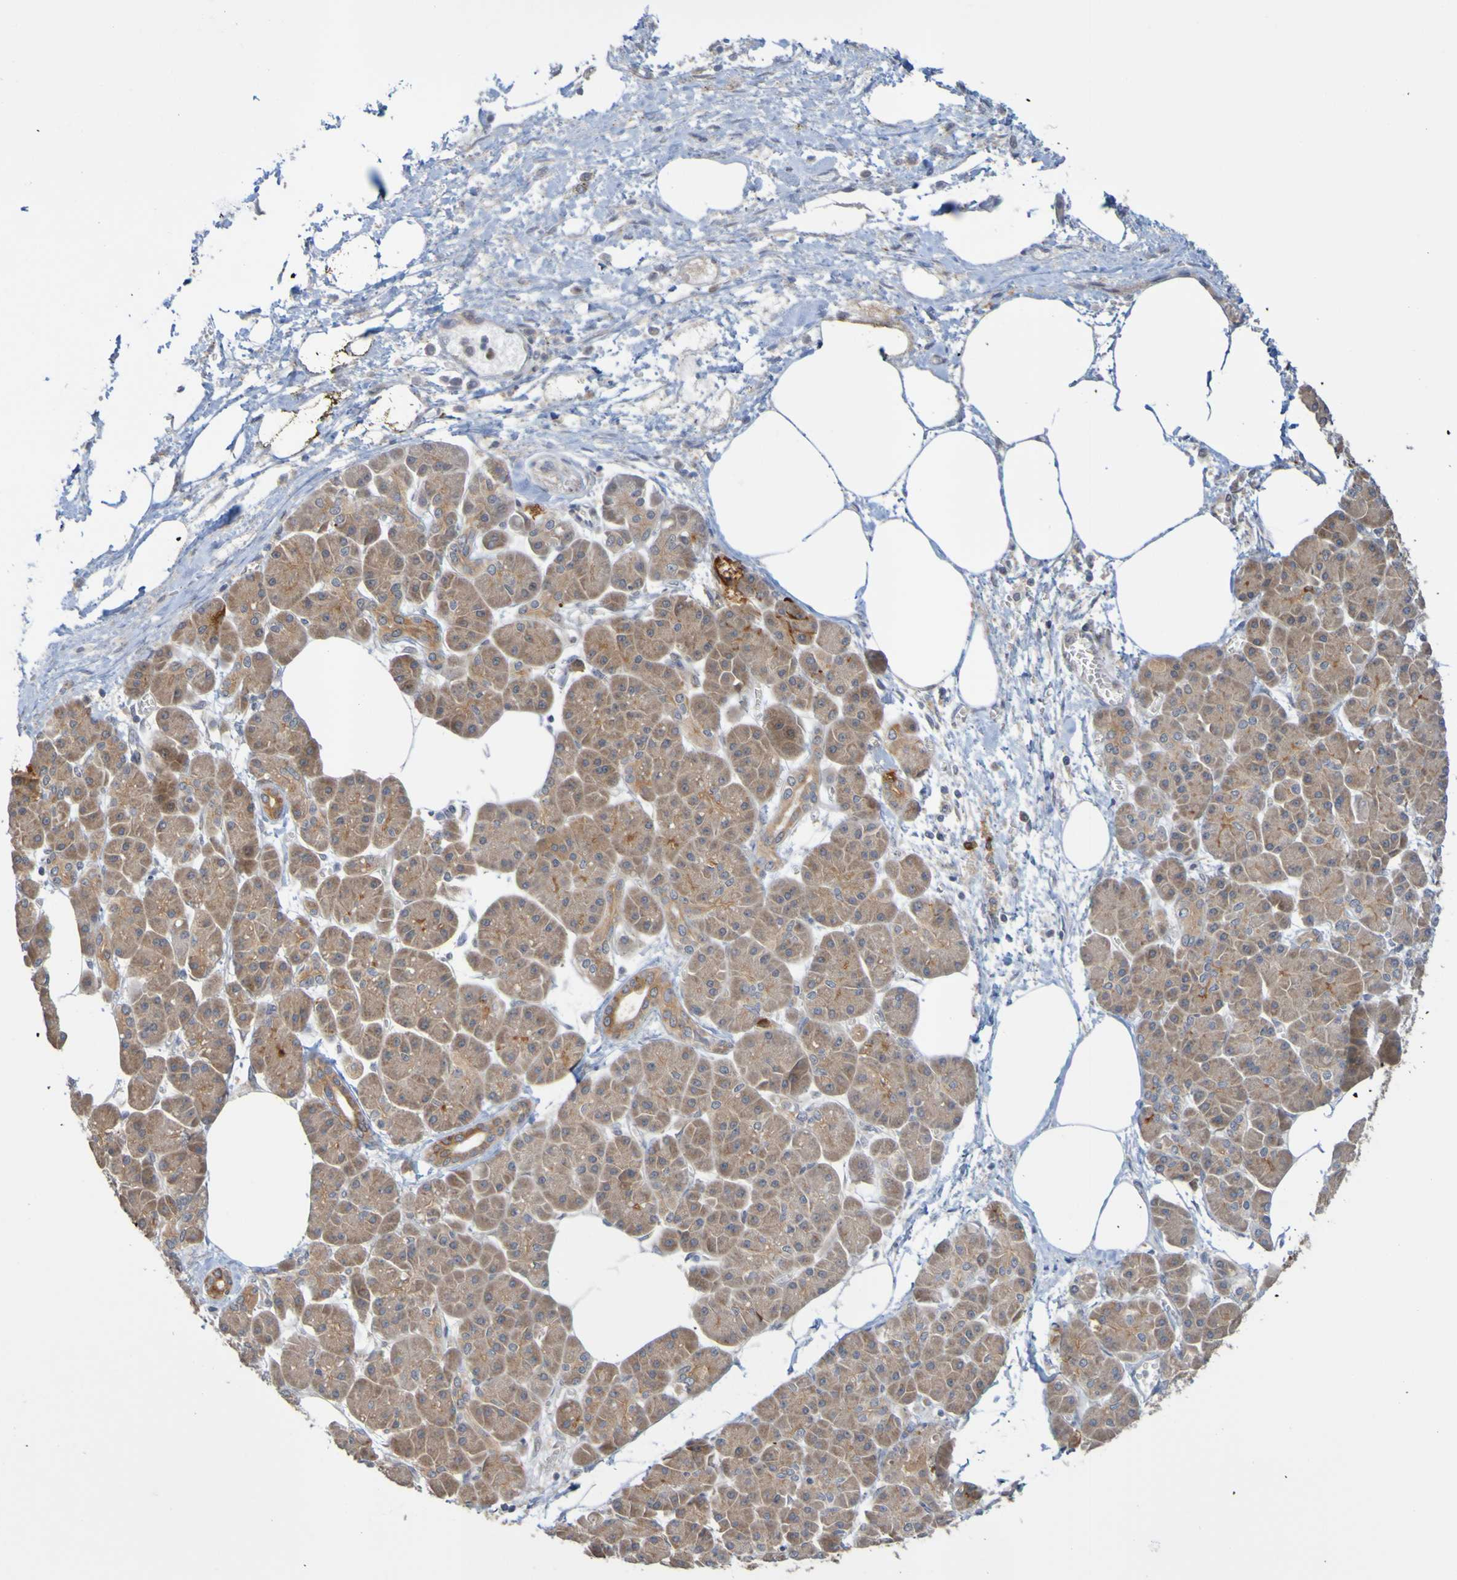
{"staining": {"intensity": "moderate", "quantity": ">75%", "location": "cytoplasmic/membranous"}, "tissue": "pancreatic cancer", "cell_type": "Tumor cells", "image_type": "cancer", "snomed": [{"axis": "morphology", "description": "Adenocarcinoma, NOS"}, {"axis": "topography", "description": "Pancreas"}], "caption": "This is an image of immunohistochemistry (IHC) staining of pancreatic cancer (adenocarcinoma), which shows moderate expression in the cytoplasmic/membranous of tumor cells.", "gene": "NAV2", "patient": {"sex": "female", "age": 70}}